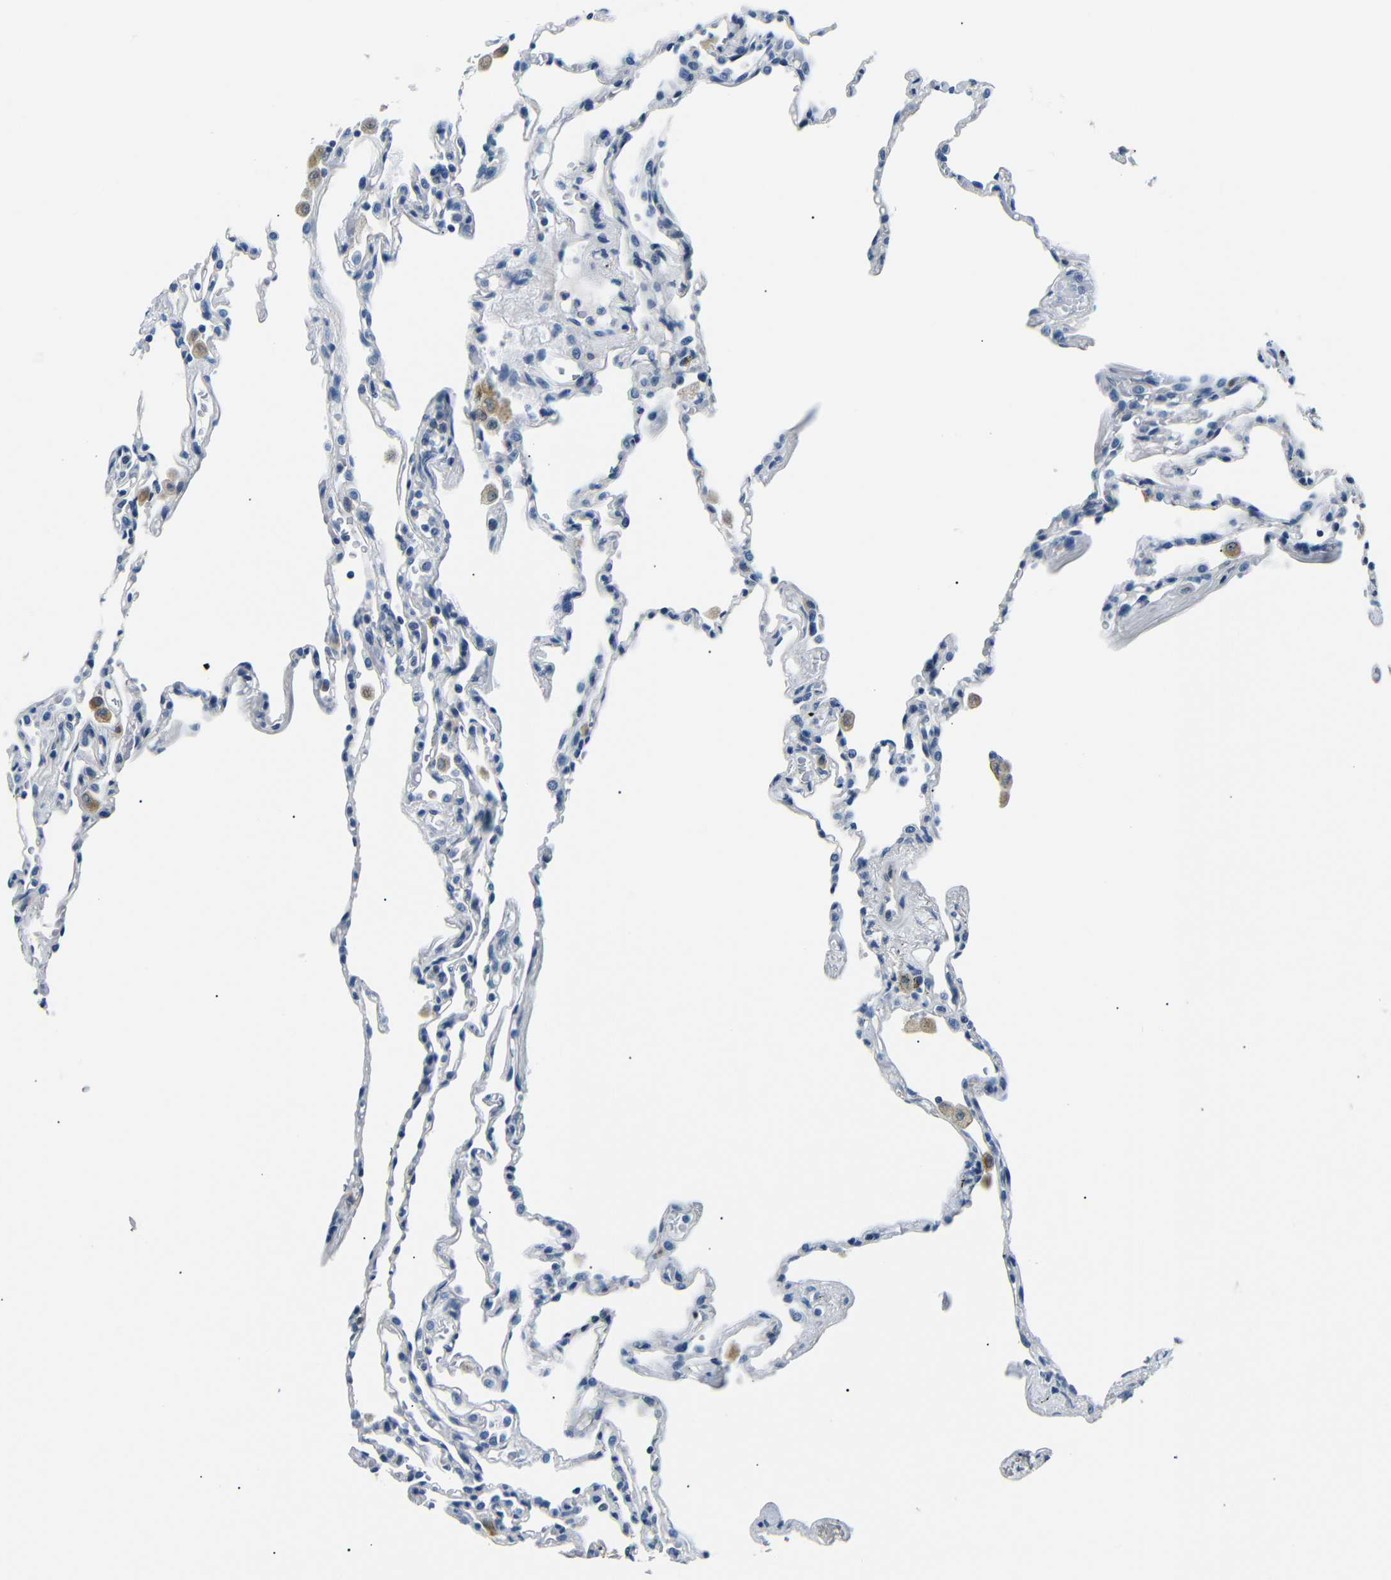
{"staining": {"intensity": "negative", "quantity": "none", "location": "none"}, "tissue": "lung", "cell_type": "Alveolar cells", "image_type": "normal", "snomed": [{"axis": "morphology", "description": "Normal tissue, NOS"}, {"axis": "topography", "description": "Lung"}], "caption": "Immunohistochemical staining of normal lung displays no significant positivity in alveolar cells. (DAB (3,3'-diaminobenzidine) IHC visualized using brightfield microscopy, high magnification).", "gene": "TAFA1", "patient": {"sex": "male", "age": 59}}